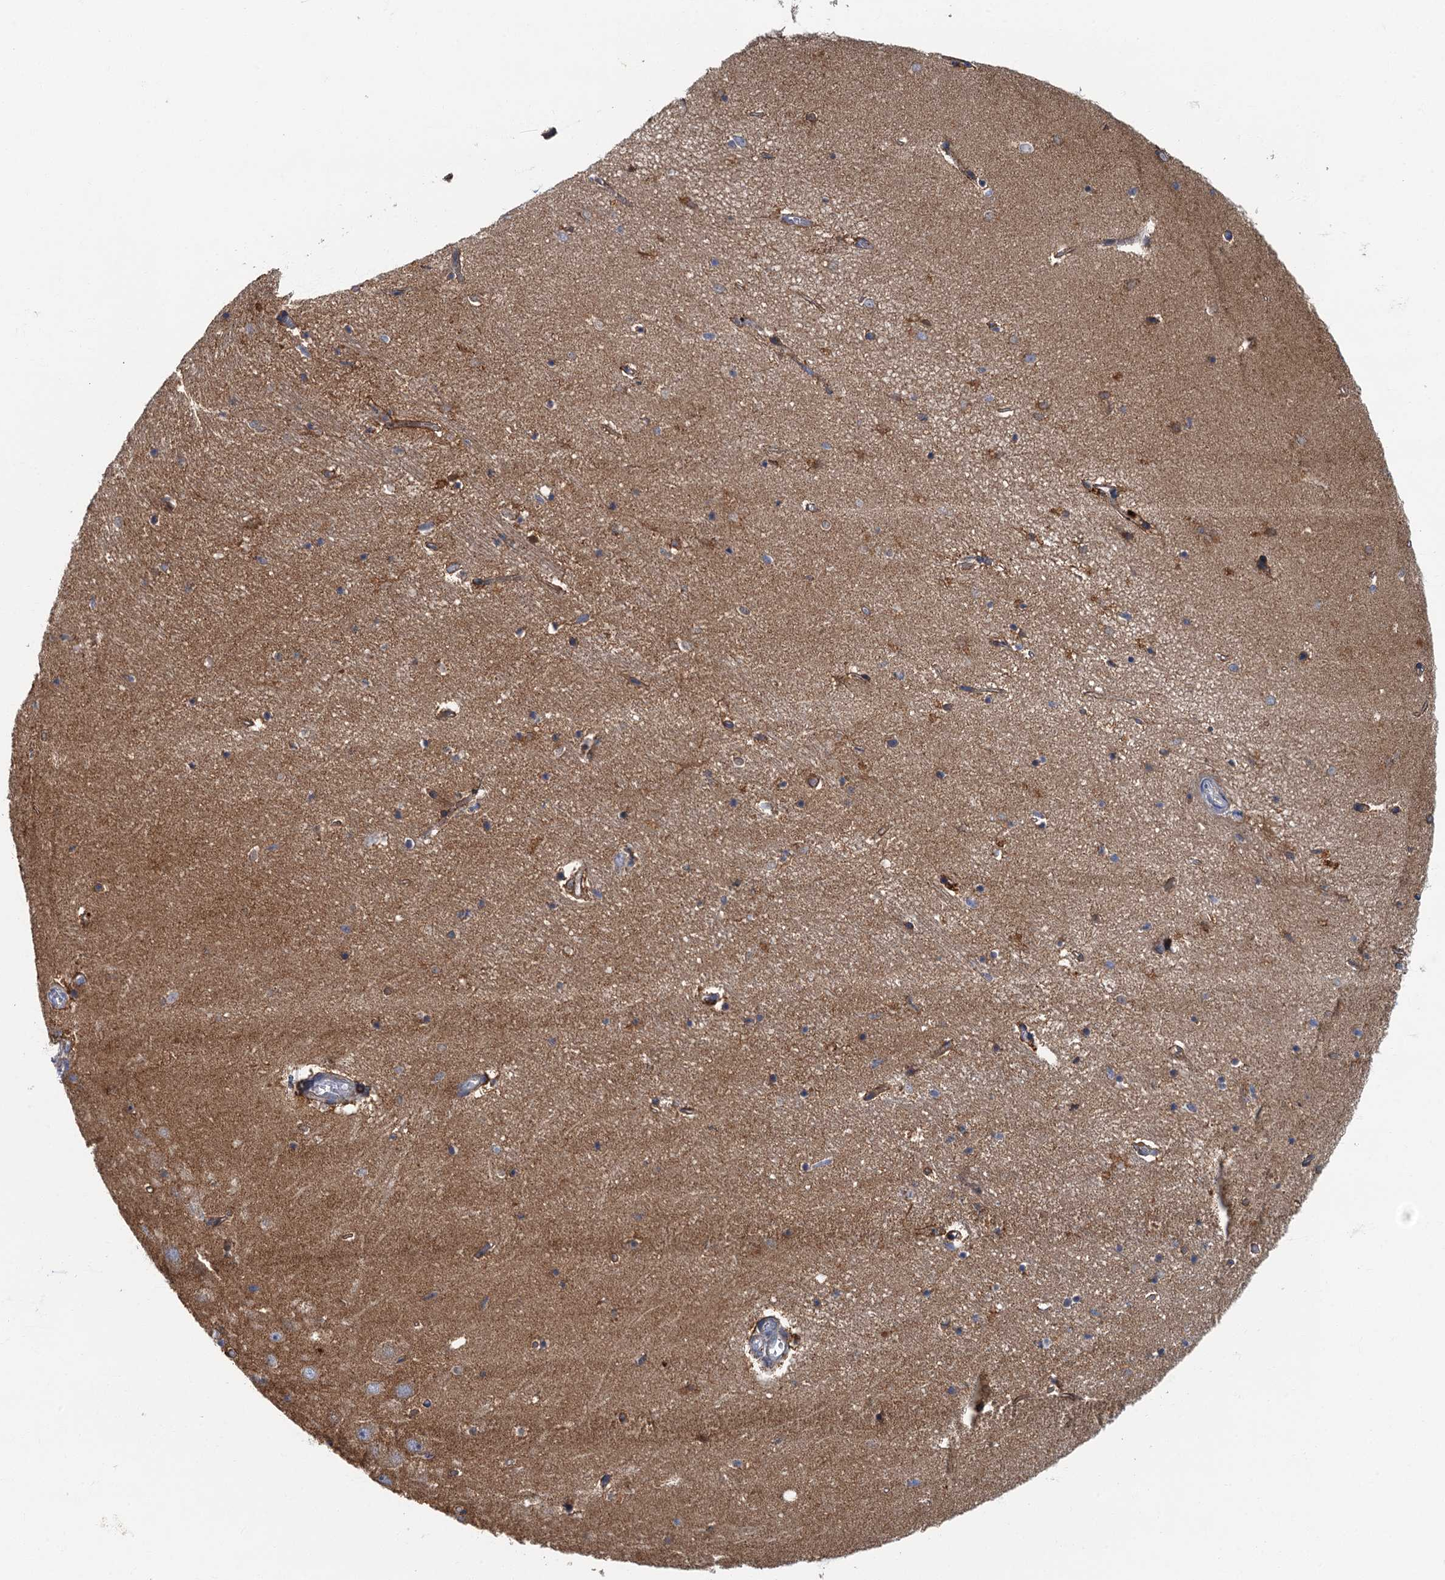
{"staining": {"intensity": "moderate", "quantity": "<25%", "location": "cytoplasmic/membranous"}, "tissue": "hippocampus", "cell_type": "Glial cells", "image_type": "normal", "snomed": [{"axis": "morphology", "description": "Normal tissue, NOS"}, {"axis": "topography", "description": "Hippocampus"}], "caption": "Hippocampus stained with IHC reveals moderate cytoplasmic/membranous expression in approximately <25% of glial cells.", "gene": "SPDYC", "patient": {"sex": "female", "age": 64}}